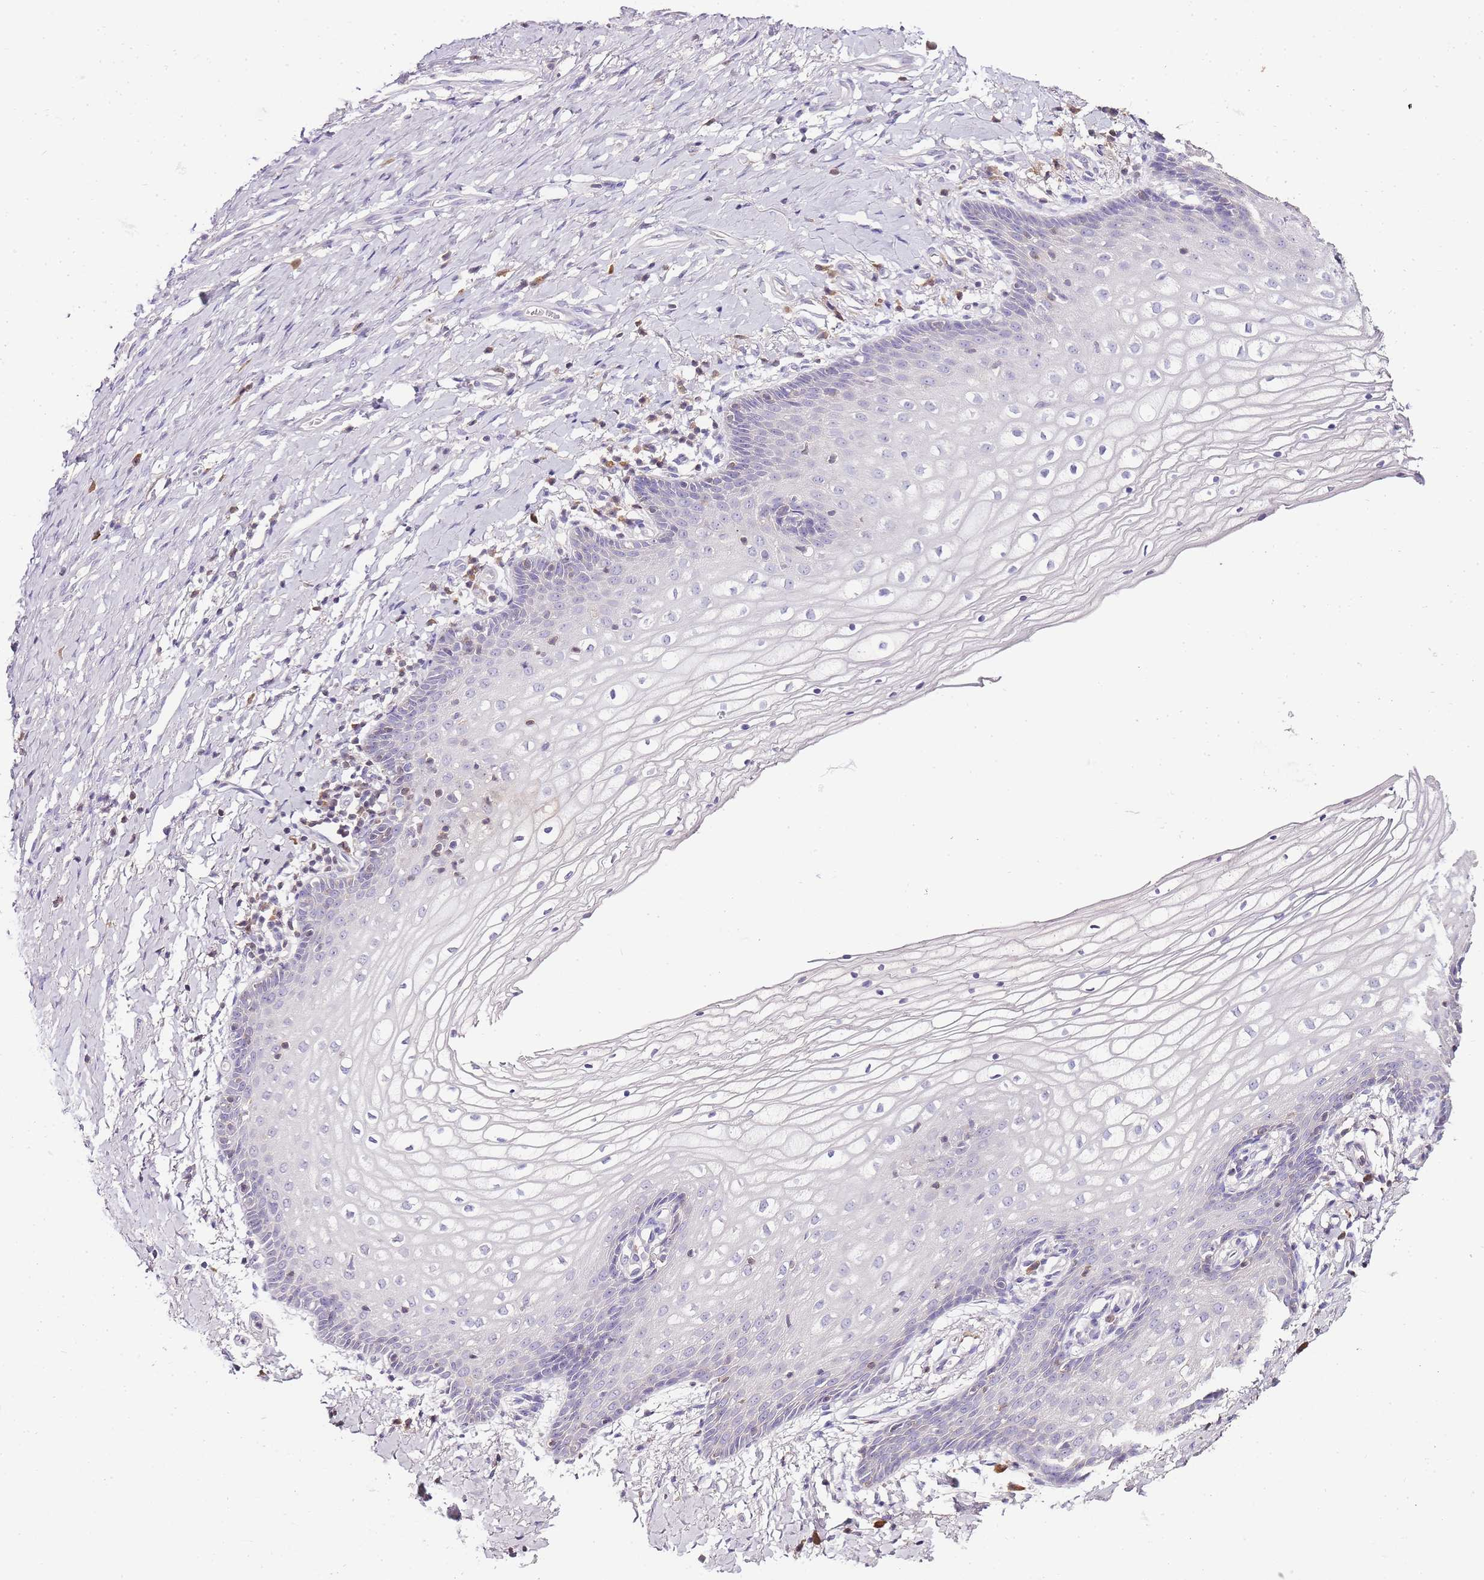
{"staining": {"intensity": "negative", "quantity": "none", "location": "none"}, "tissue": "vagina", "cell_type": "Squamous epithelial cells", "image_type": "normal", "snomed": [{"axis": "morphology", "description": "Normal tissue, NOS"}, {"axis": "topography", "description": "Vagina"}], "caption": "This is an immunohistochemistry (IHC) histopathology image of normal vagina. There is no staining in squamous epithelial cells.", "gene": "ZBP1", "patient": {"sex": "female", "age": 60}}